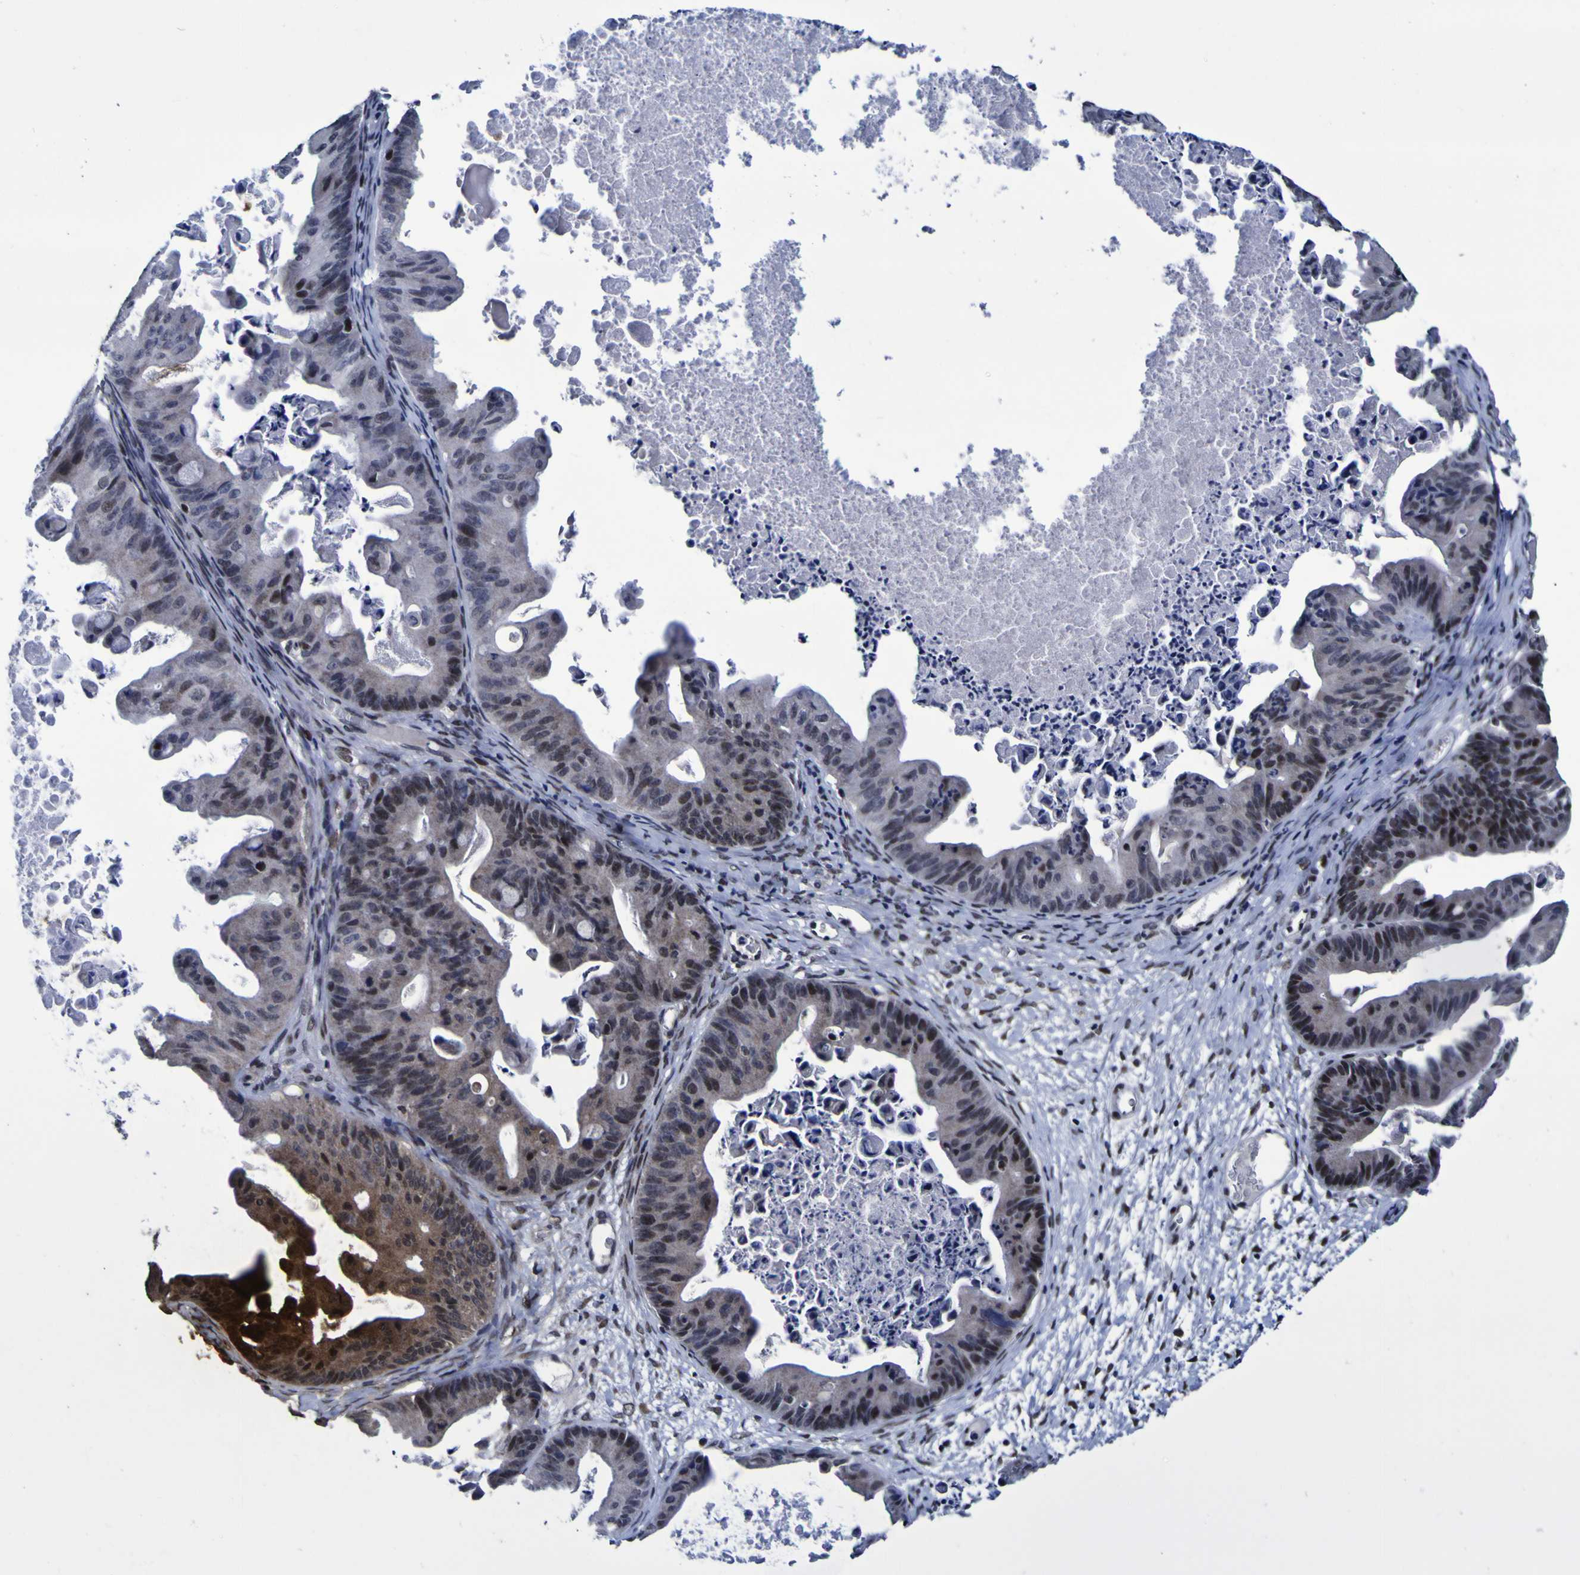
{"staining": {"intensity": "strong", "quantity": "<25%", "location": "cytoplasmic/membranous,nuclear"}, "tissue": "ovarian cancer", "cell_type": "Tumor cells", "image_type": "cancer", "snomed": [{"axis": "morphology", "description": "Cystadenocarcinoma, mucinous, NOS"}, {"axis": "topography", "description": "Ovary"}], "caption": "Immunohistochemical staining of ovarian cancer reveals strong cytoplasmic/membranous and nuclear protein staining in approximately <25% of tumor cells. The protein is stained brown, and the nuclei are stained in blue (DAB IHC with brightfield microscopy, high magnification).", "gene": "MBD3", "patient": {"sex": "female", "age": 37}}